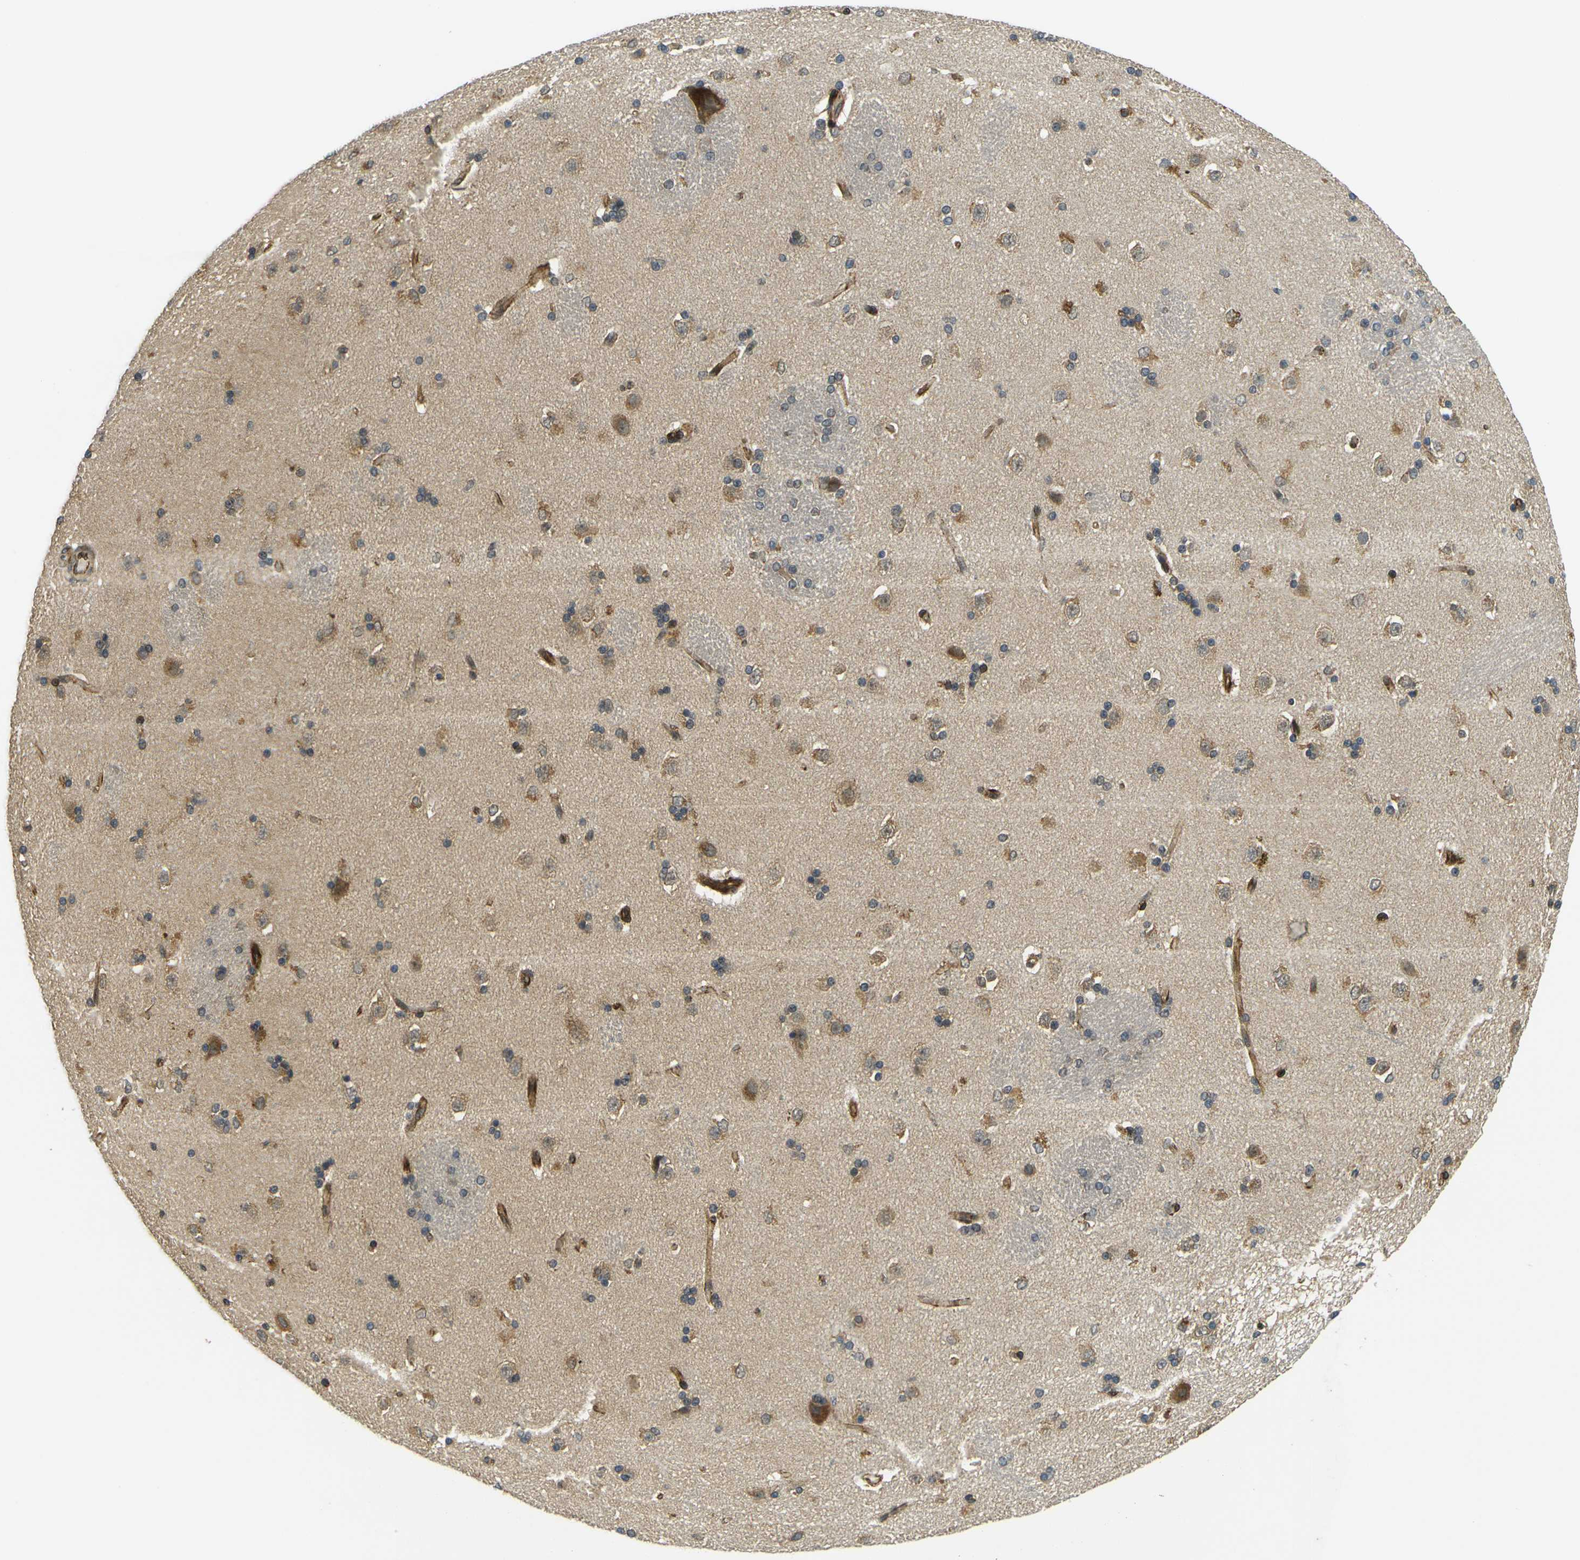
{"staining": {"intensity": "moderate", "quantity": "<25%", "location": "cytoplasmic/membranous"}, "tissue": "caudate", "cell_type": "Glial cells", "image_type": "normal", "snomed": [{"axis": "morphology", "description": "Normal tissue, NOS"}, {"axis": "topography", "description": "Lateral ventricle wall"}], "caption": "This histopathology image demonstrates immunohistochemistry staining of benign caudate, with low moderate cytoplasmic/membranous positivity in approximately <25% of glial cells.", "gene": "FUT11", "patient": {"sex": "female", "age": 19}}